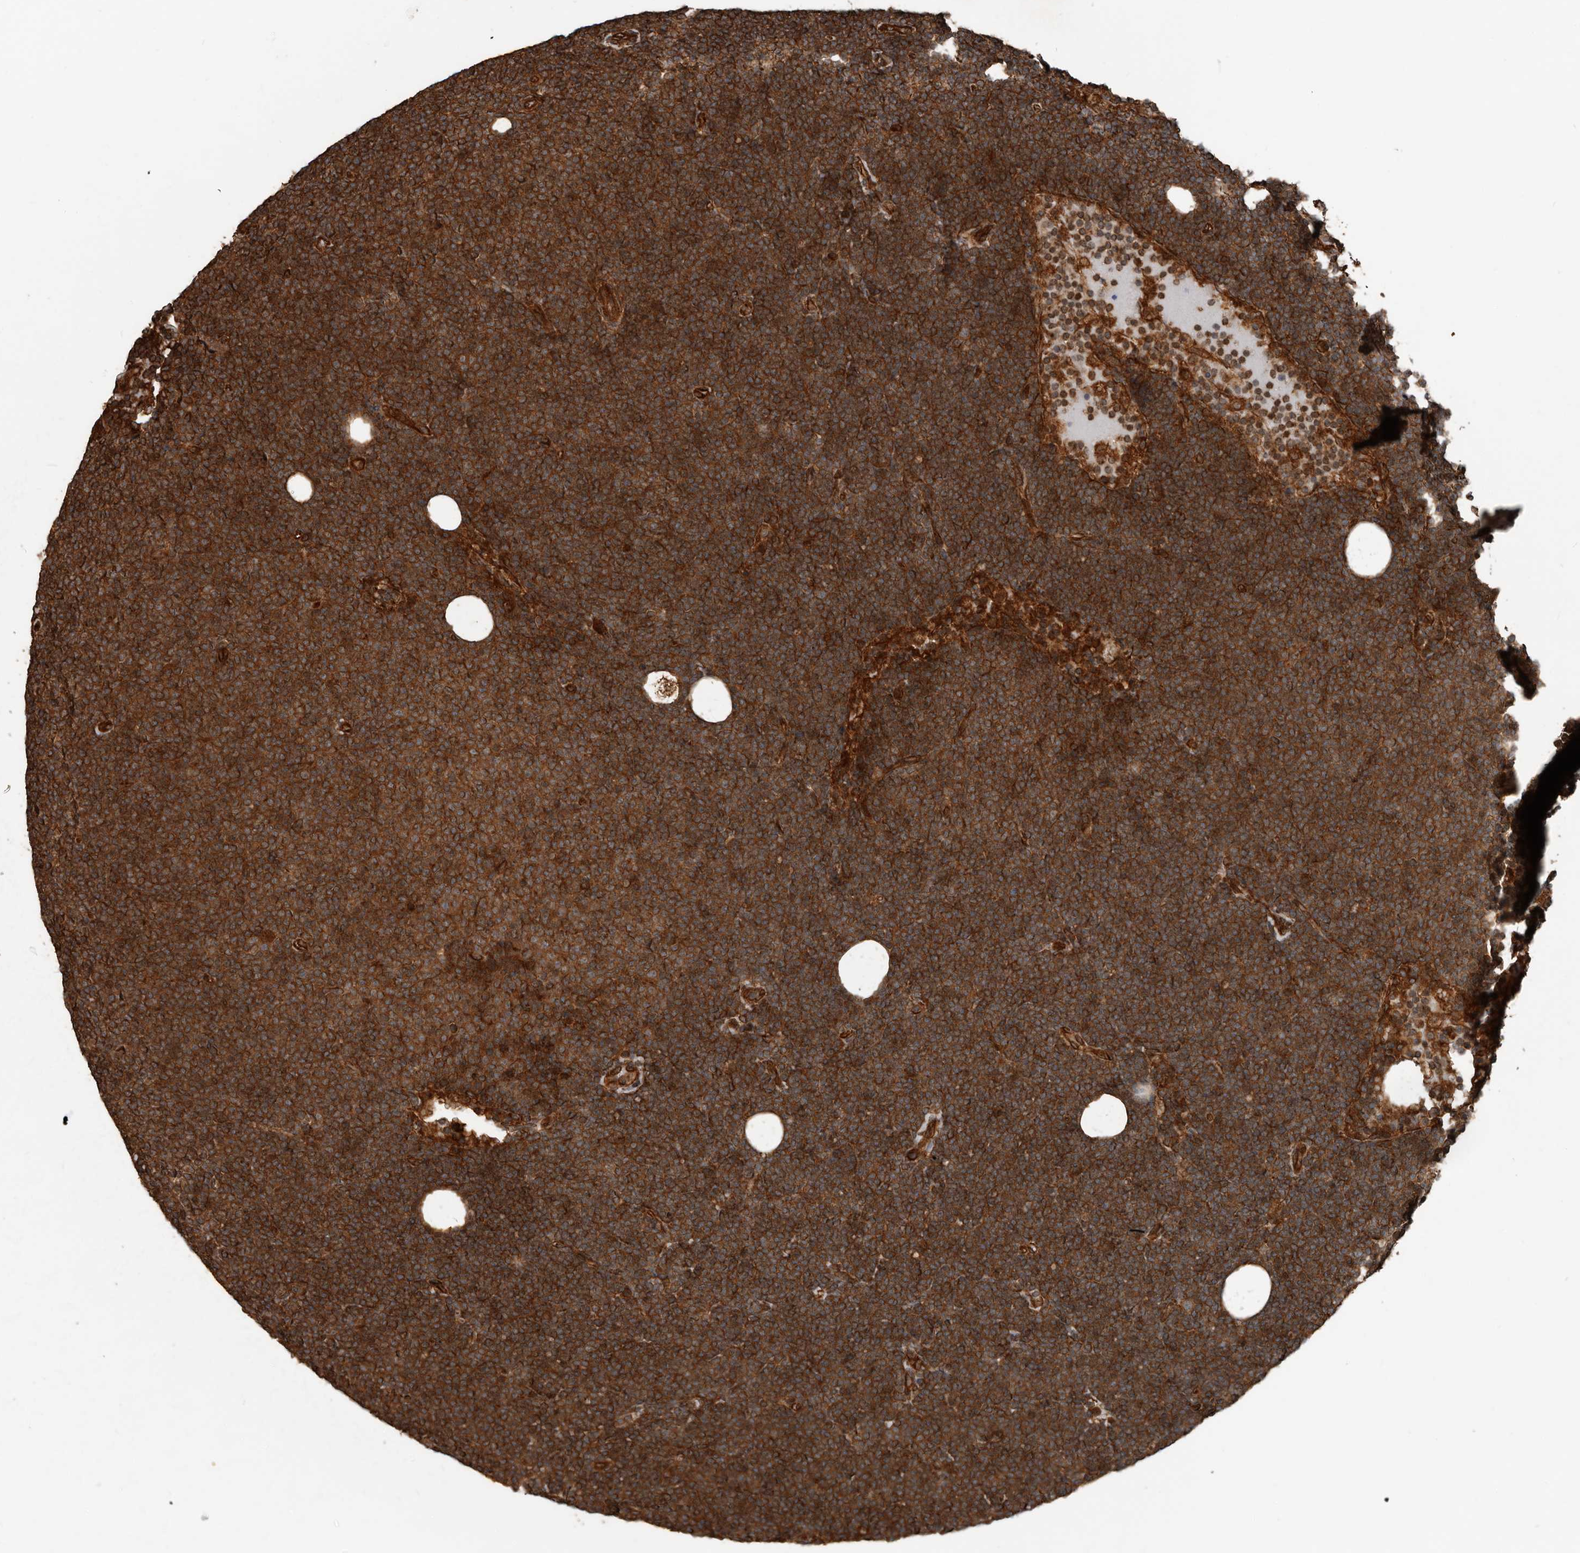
{"staining": {"intensity": "strong", "quantity": ">75%", "location": "cytoplasmic/membranous"}, "tissue": "lymphoma", "cell_type": "Tumor cells", "image_type": "cancer", "snomed": [{"axis": "morphology", "description": "Malignant lymphoma, non-Hodgkin's type, Low grade"}, {"axis": "topography", "description": "Lymph node"}], "caption": "The histopathology image displays staining of low-grade malignant lymphoma, non-Hodgkin's type, revealing strong cytoplasmic/membranous protein staining (brown color) within tumor cells.", "gene": "YOD1", "patient": {"sex": "female", "age": 53}}